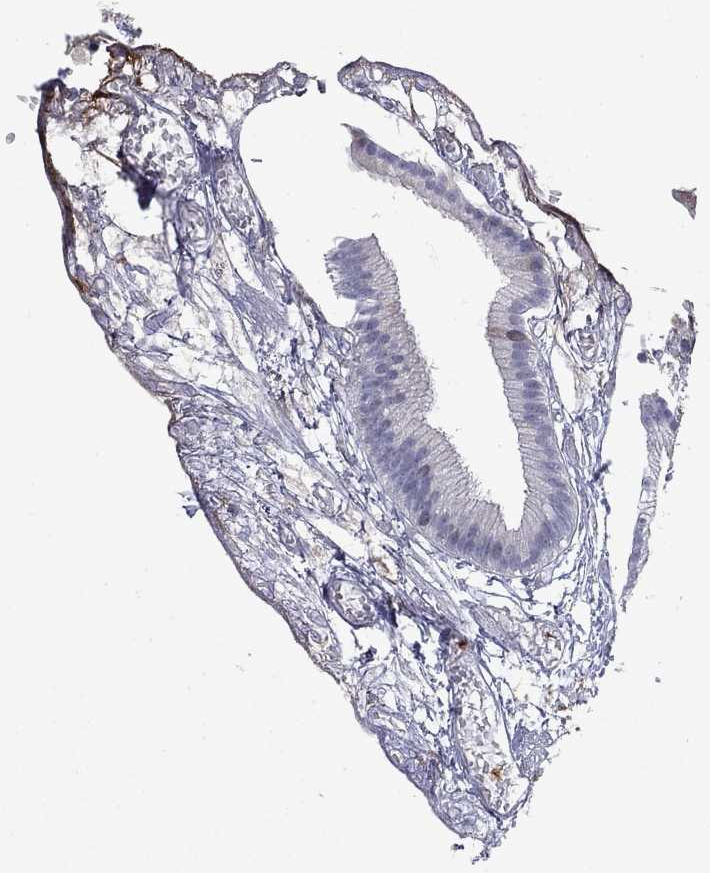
{"staining": {"intensity": "moderate", "quantity": "<25%", "location": "cytoplasmic/membranous"}, "tissue": "gallbladder", "cell_type": "Glandular cells", "image_type": "normal", "snomed": [{"axis": "morphology", "description": "Normal tissue, NOS"}, {"axis": "topography", "description": "Gallbladder"}], "caption": "This image exhibits immunohistochemistry staining of unremarkable gallbladder, with low moderate cytoplasmic/membranous expression in about <25% of glandular cells.", "gene": "ECM1", "patient": {"sex": "female", "age": 45}}